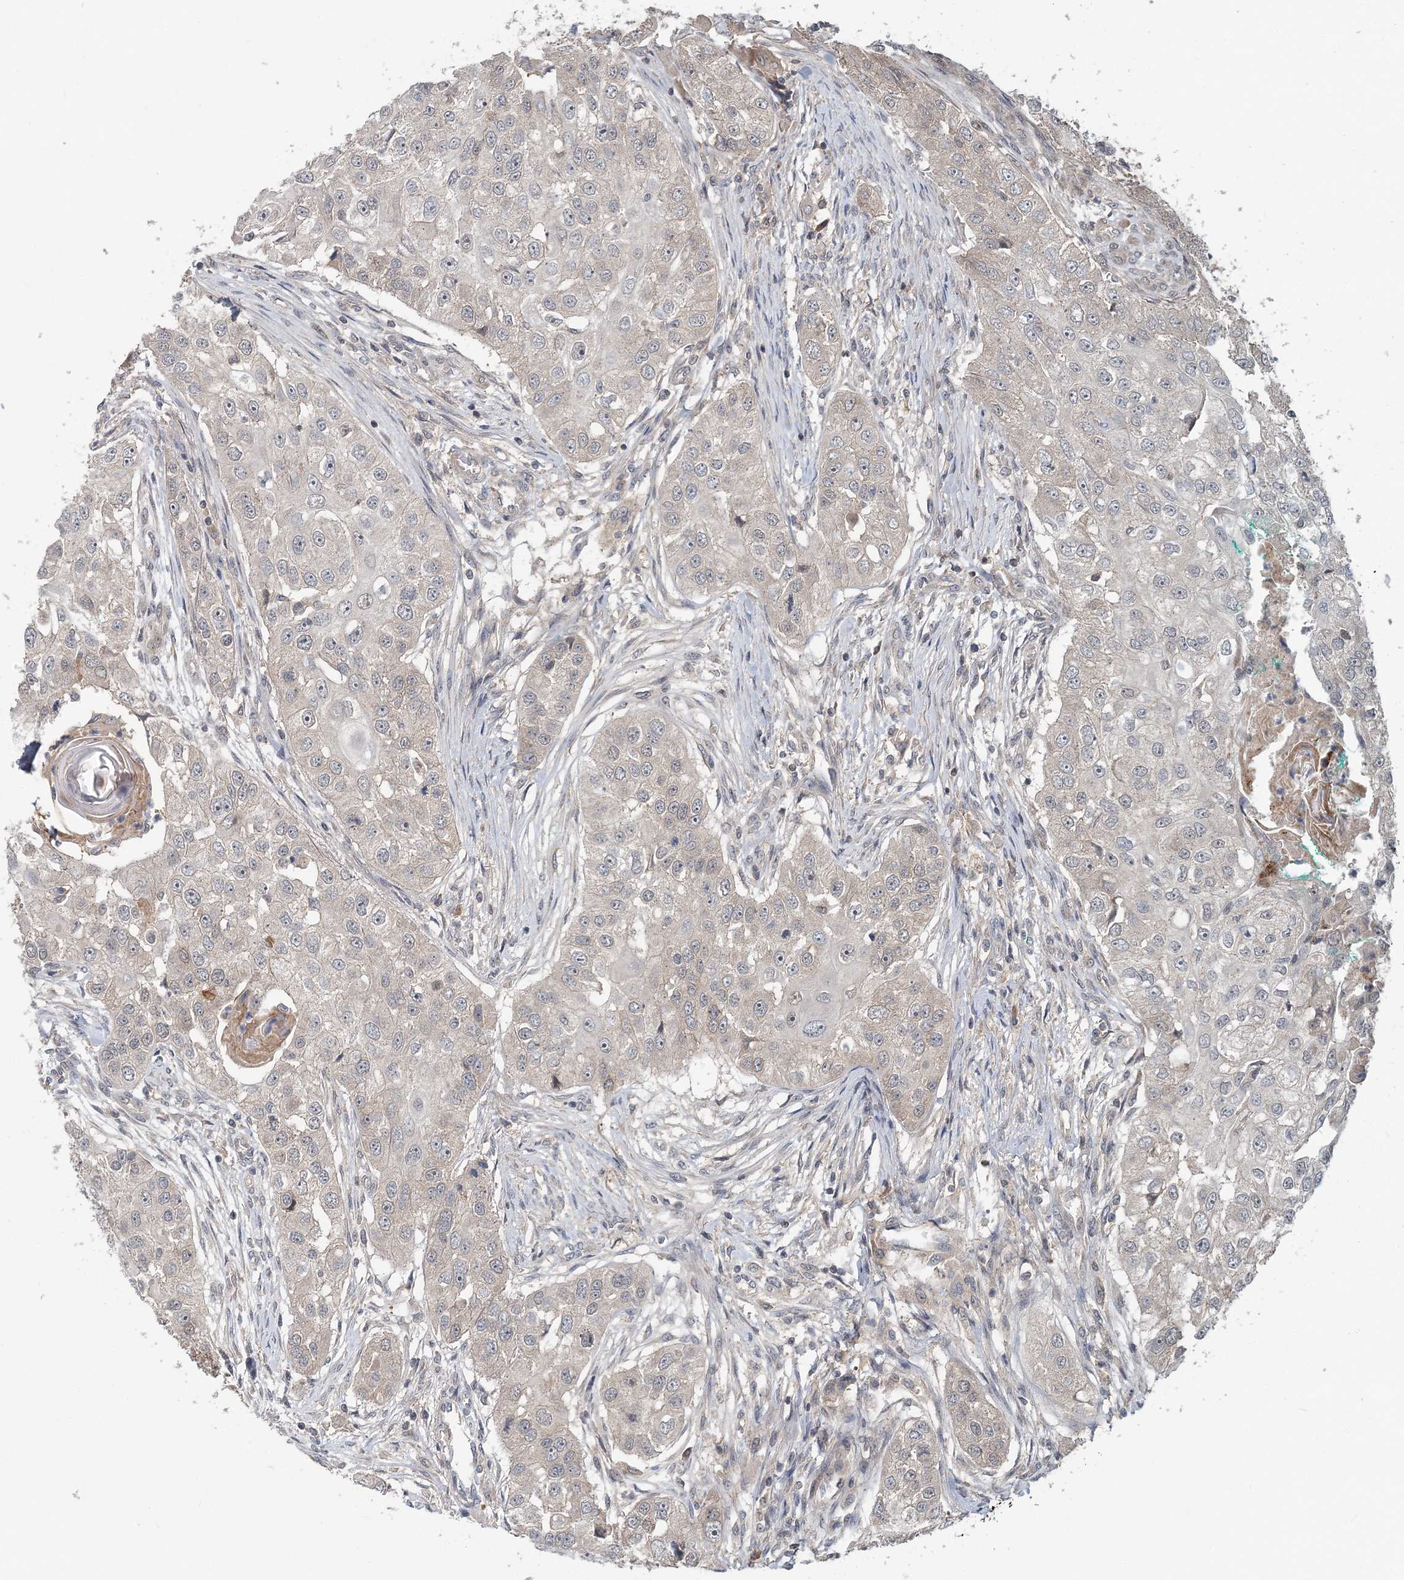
{"staining": {"intensity": "negative", "quantity": "none", "location": "none"}, "tissue": "head and neck cancer", "cell_type": "Tumor cells", "image_type": "cancer", "snomed": [{"axis": "morphology", "description": "Normal tissue, NOS"}, {"axis": "morphology", "description": "Squamous cell carcinoma, NOS"}, {"axis": "topography", "description": "Skeletal muscle"}, {"axis": "topography", "description": "Head-Neck"}], "caption": "An image of head and neck cancer (squamous cell carcinoma) stained for a protein shows no brown staining in tumor cells.", "gene": "RNF25", "patient": {"sex": "male", "age": 51}}